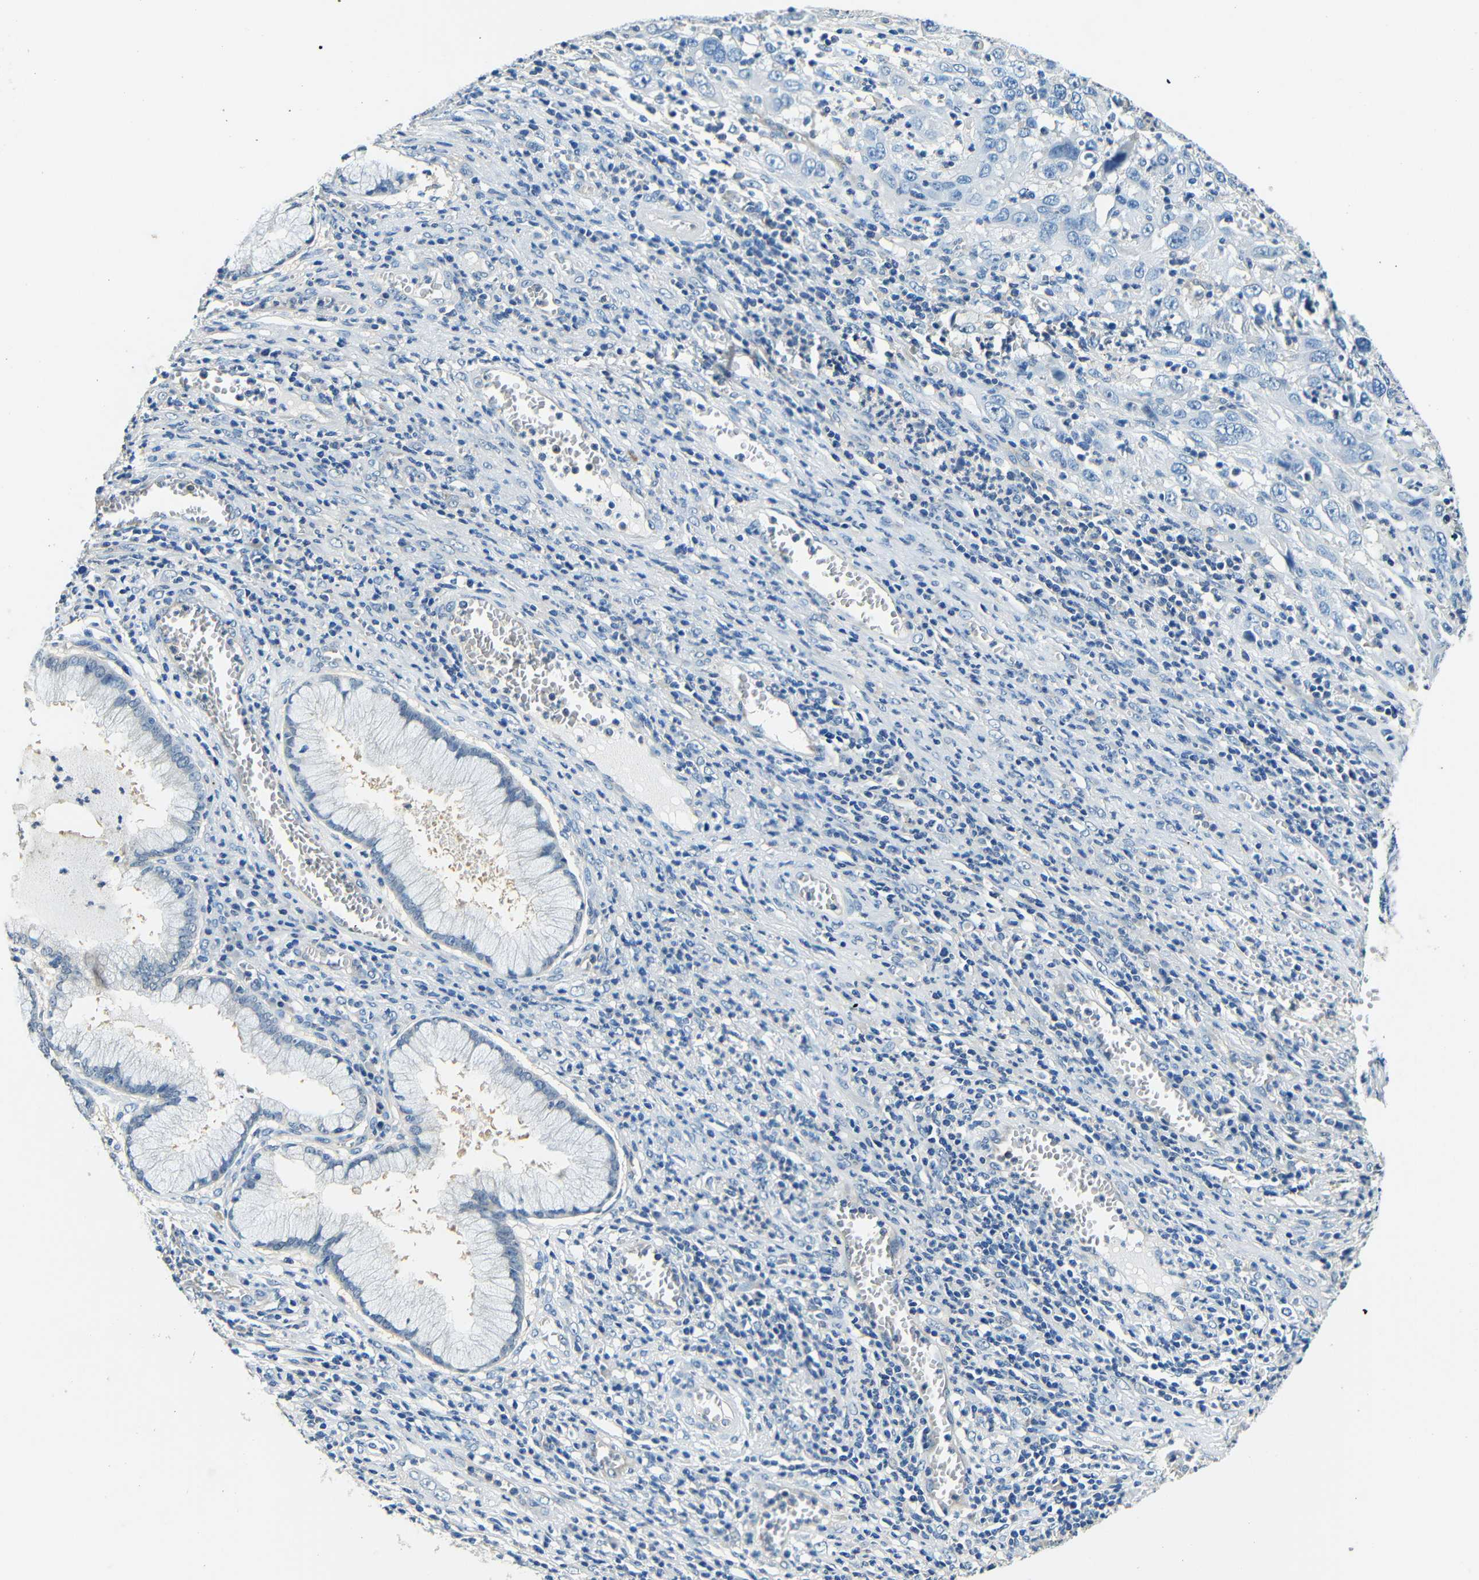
{"staining": {"intensity": "negative", "quantity": "none", "location": "none"}, "tissue": "cervical cancer", "cell_type": "Tumor cells", "image_type": "cancer", "snomed": [{"axis": "morphology", "description": "Squamous cell carcinoma, NOS"}, {"axis": "topography", "description": "Cervix"}], "caption": "A histopathology image of cervical cancer (squamous cell carcinoma) stained for a protein shows no brown staining in tumor cells.", "gene": "ADAP1", "patient": {"sex": "female", "age": 32}}